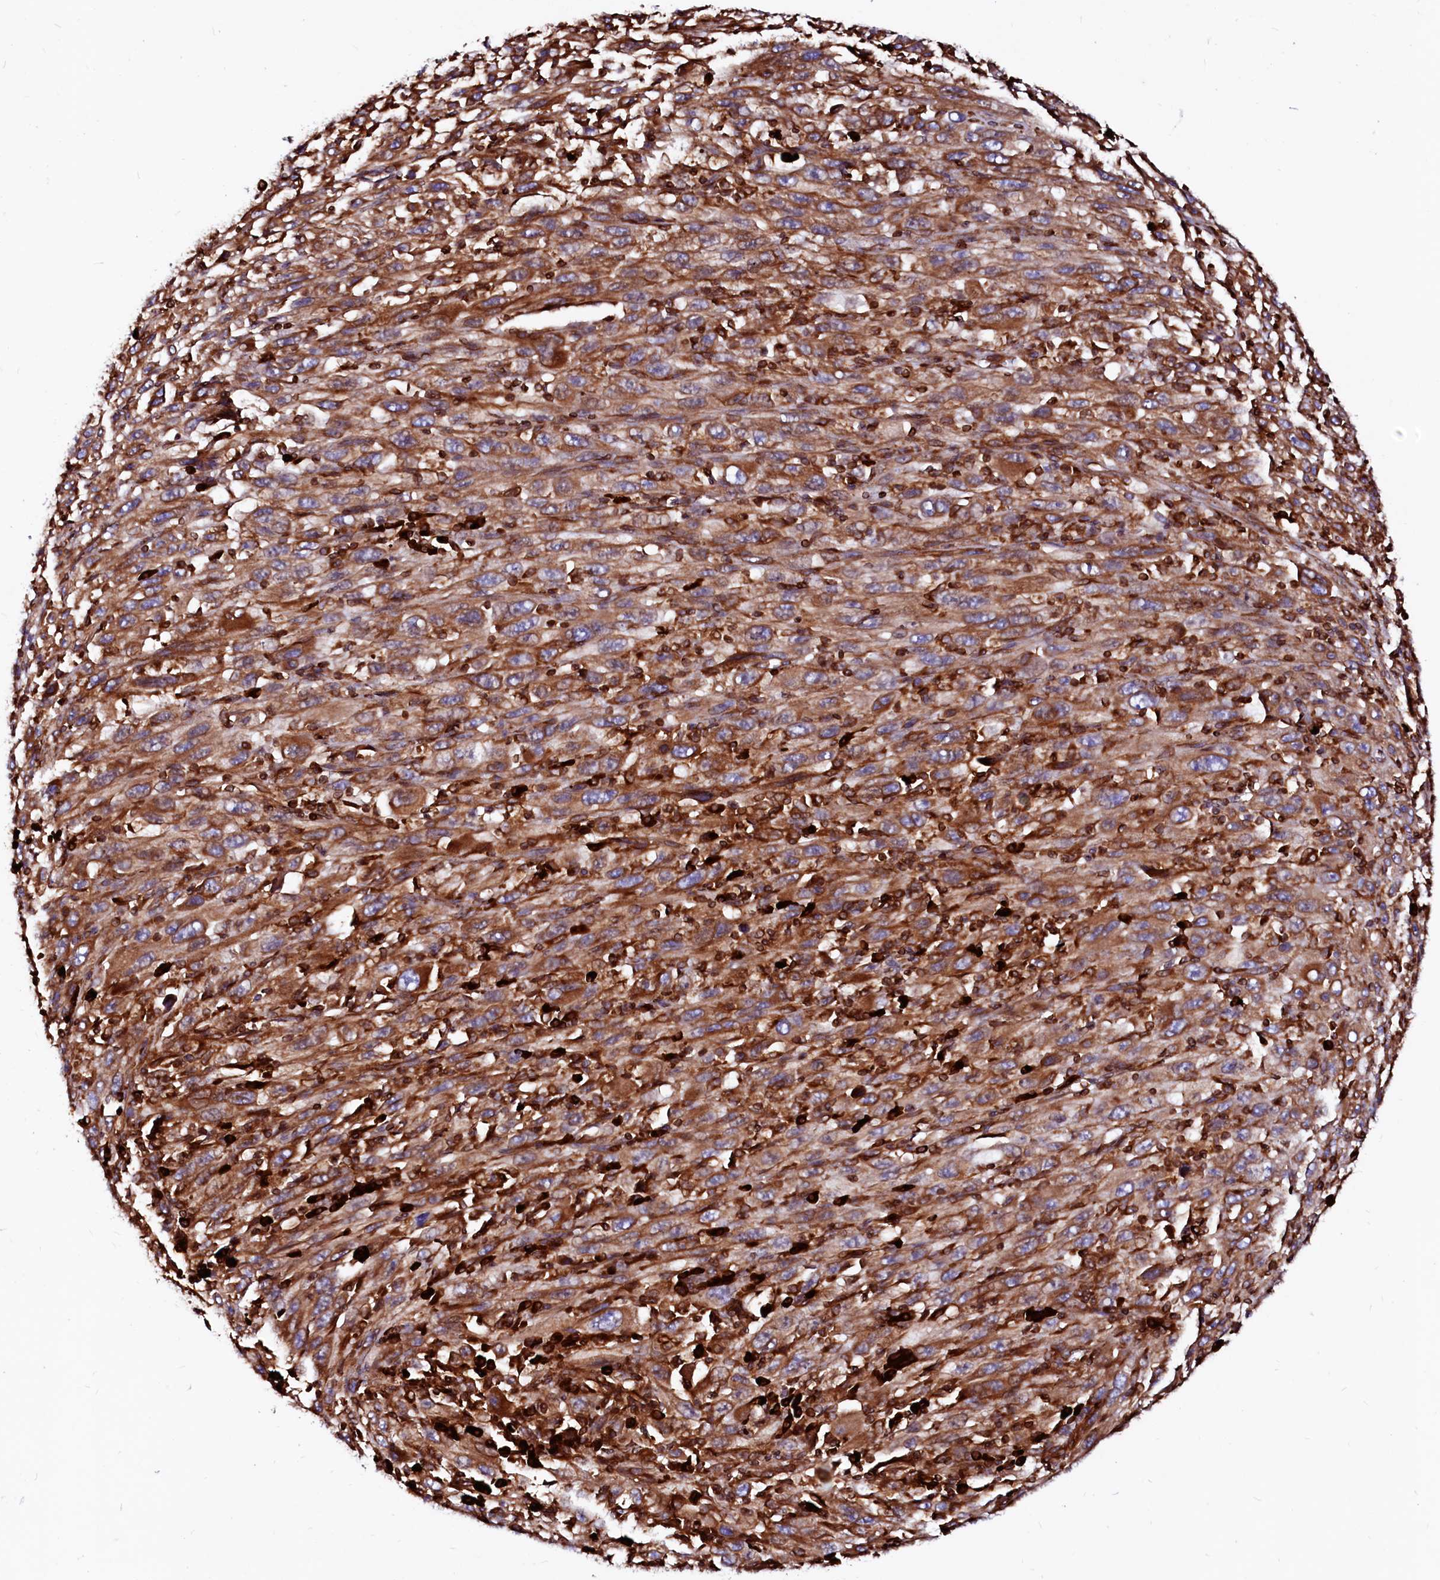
{"staining": {"intensity": "strong", "quantity": ">75%", "location": "cytoplasmic/membranous"}, "tissue": "melanoma", "cell_type": "Tumor cells", "image_type": "cancer", "snomed": [{"axis": "morphology", "description": "Malignant melanoma, Metastatic site"}, {"axis": "topography", "description": "Skin"}], "caption": "Immunohistochemistry (IHC) (DAB (3,3'-diaminobenzidine)) staining of human melanoma exhibits strong cytoplasmic/membranous protein expression in about >75% of tumor cells. The protein is shown in brown color, while the nuclei are stained blue.", "gene": "DERL1", "patient": {"sex": "female", "age": 56}}